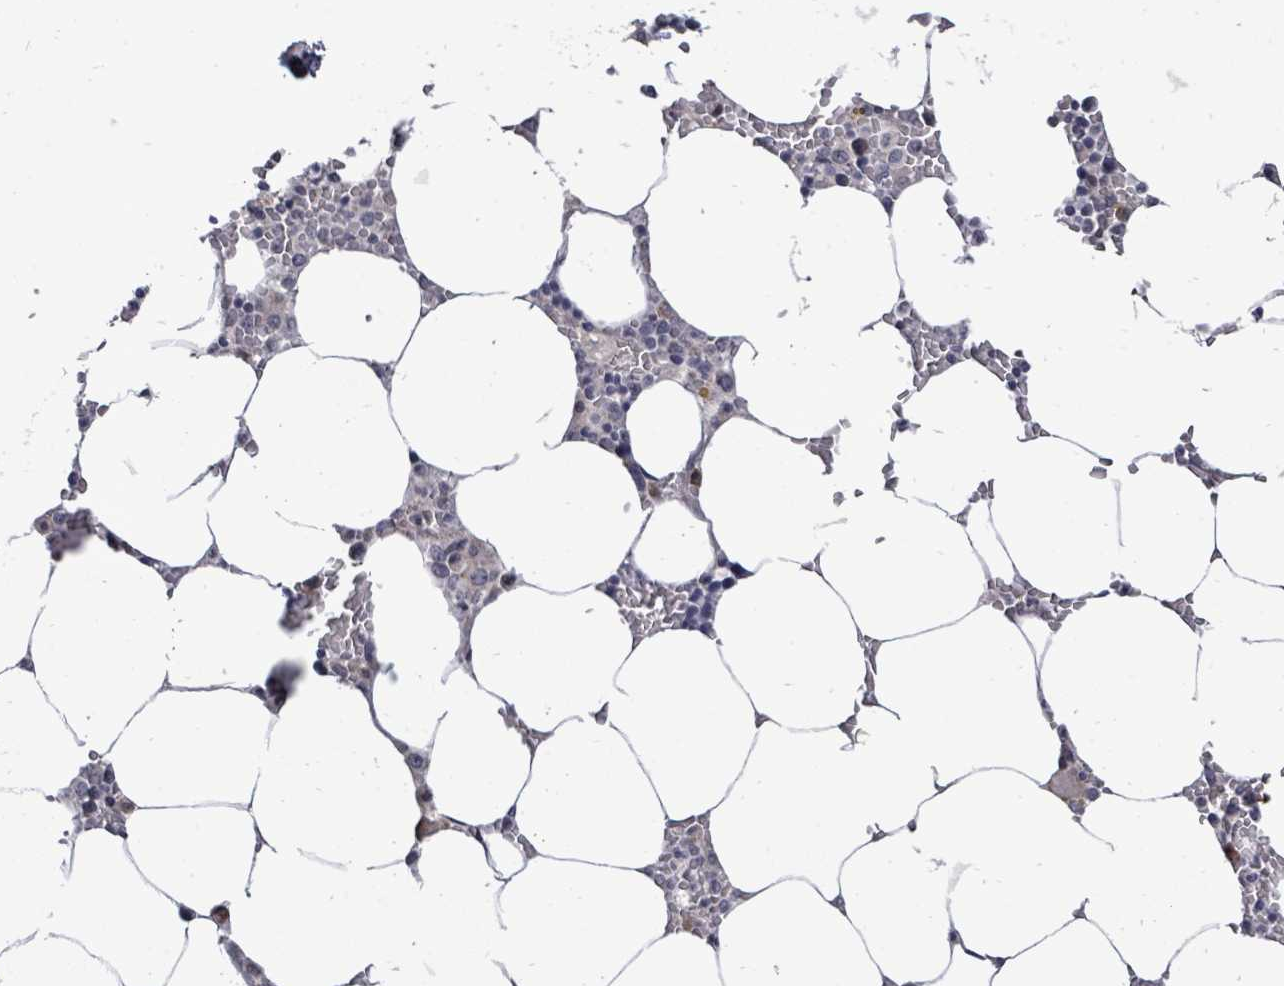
{"staining": {"intensity": "negative", "quantity": "none", "location": "none"}, "tissue": "bone marrow", "cell_type": "Hematopoietic cells", "image_type": "normal", "snomed": [{"axis": "morphology", "description": "Normal tissue, NOS"}, {"axis": "topography", "description": "Bone marrow"}], "caption": "IHC of normal bone marrow displays no expression in hematopoietic cells.", "gene": "POMGNT2", "patient": {"sex": "male", "age": 70}}